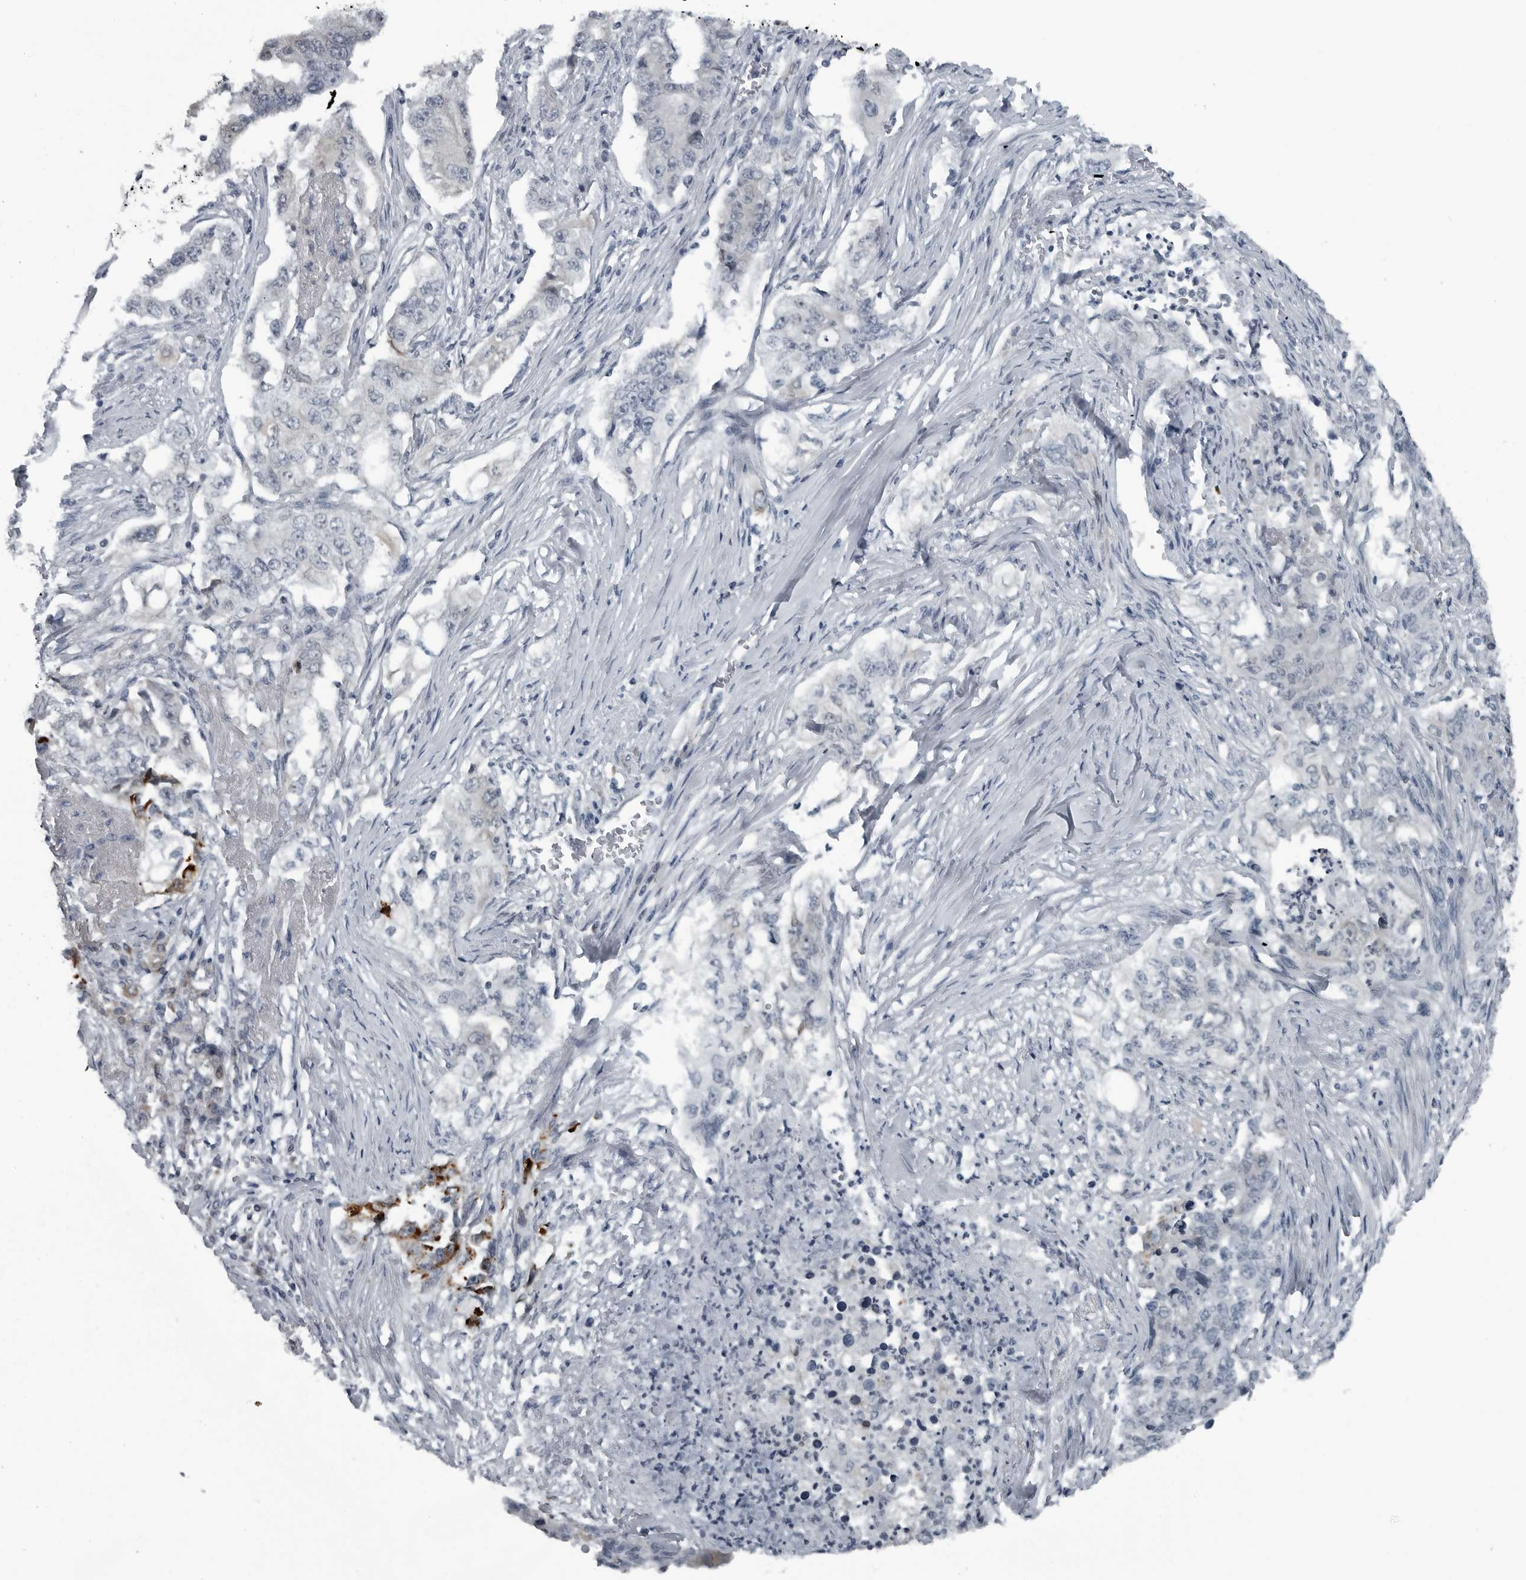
{"staining": {"intensity": "negative", "quantity": "none", "location": "none"}, "tissue": "lung cancer", "cell_type": "Tumor cells", "image_type": "cancer", "snomed": [{"axis": "morphology", "description": "Adenocarcinoma, NOS"}, {"axis": "topography", "description": "Lung"}], "caption": "Immunohistochemistry (IHC) of lung adenocarcinoma demonstrates no staining in tumor cells.", "gene": "DNAAF11", "patient": {"sex": "female", "age": 51}}